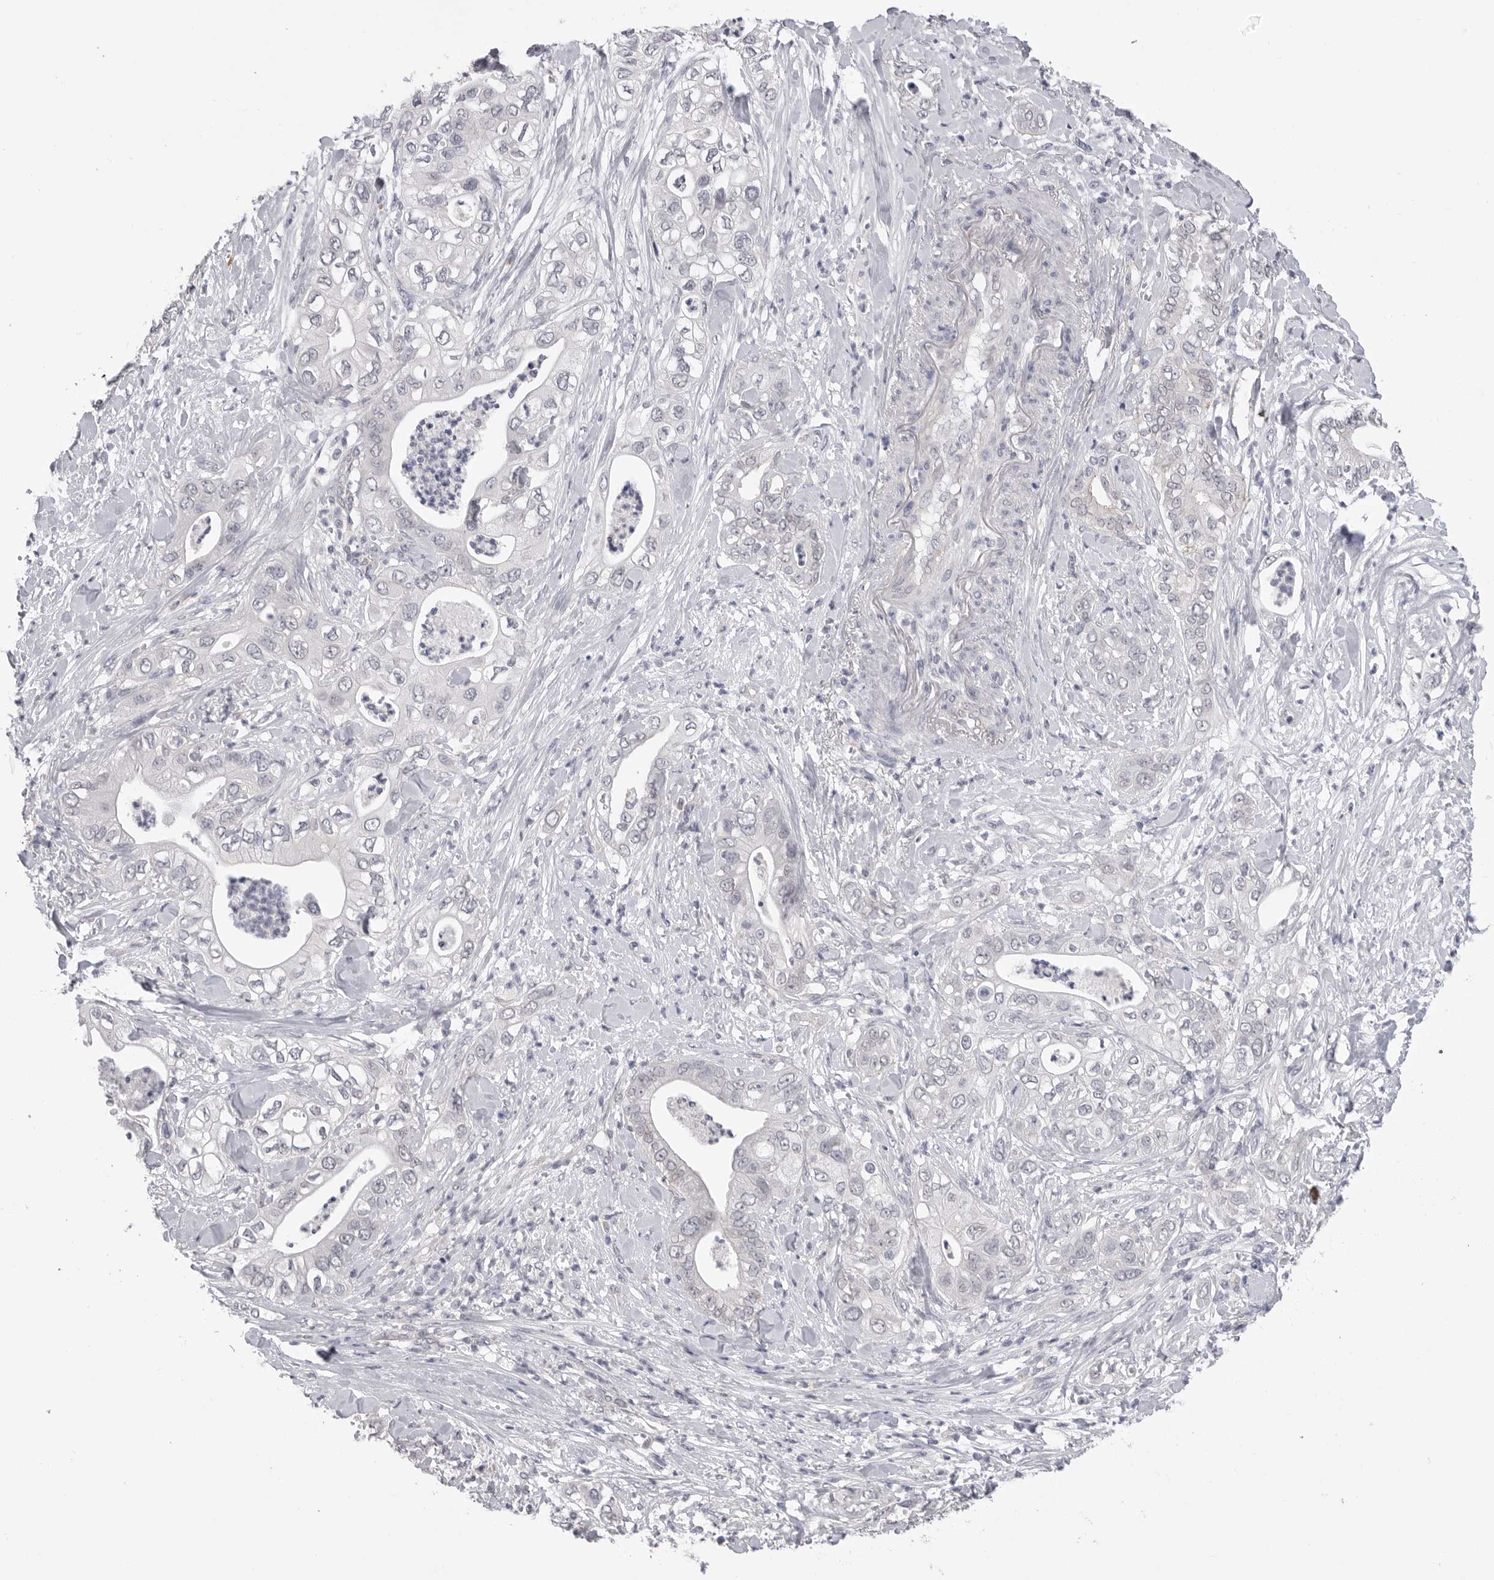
{"staining": {"intensity": "negative", "quantity": "none", "location": "none"}, "tissue": "pancreatic cancer", "cell_type": "Tumor cells", "image_type": "cancer", "snomed": [{"axis": "morphology", "description": "Adenocarcinoma, NOS"}, {"axis": "topography", "description": "Pancreas"}], "caption": "This is an IHC photomicrograph of pancreatic adenocarcinoma. There is no expression in tumor cells.", "gene": "DLGAP3", "patient": {"sex": "female", "age": 78}}